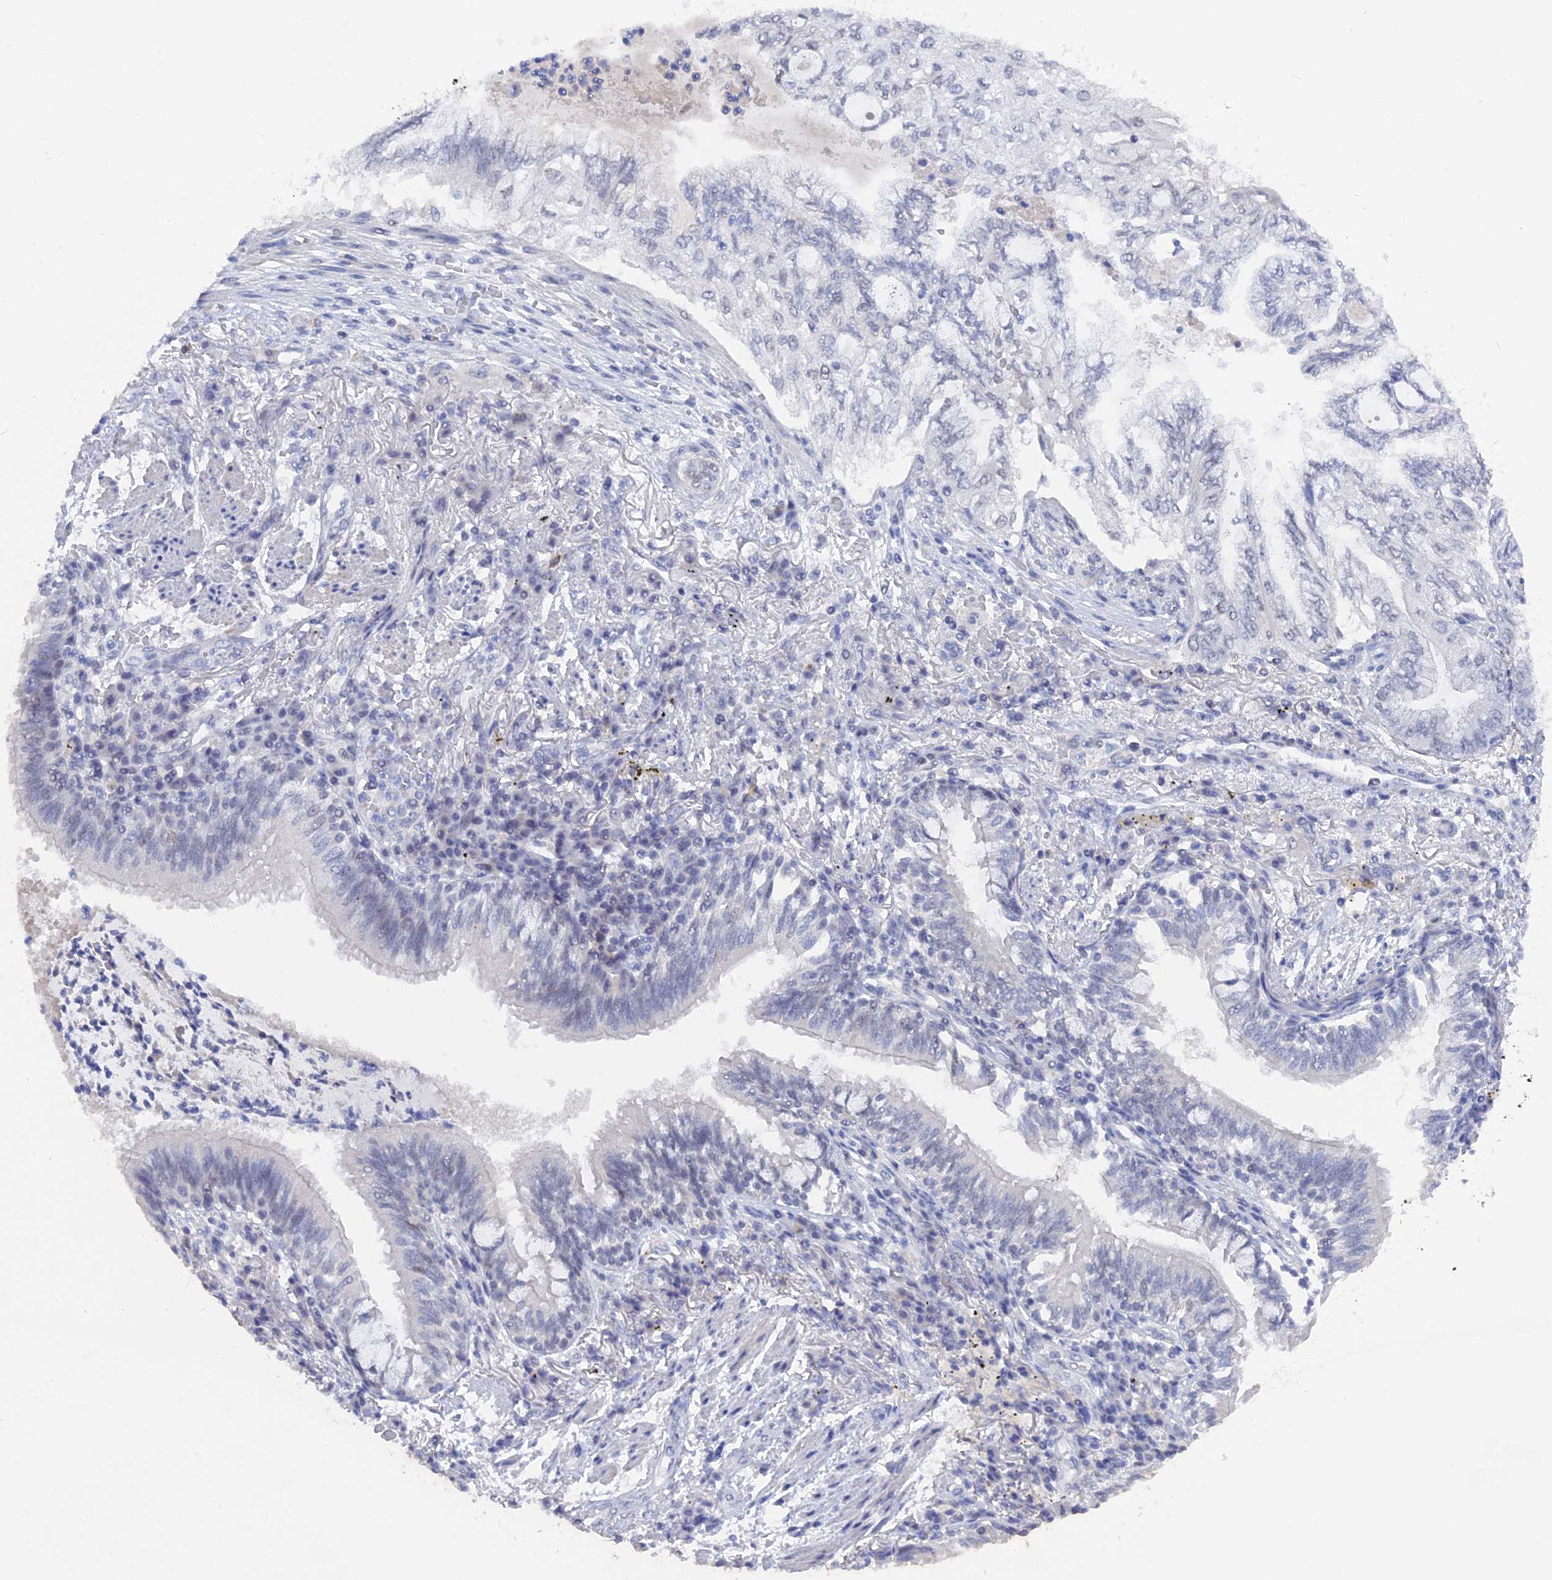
{"staining": {"intensity": "negative", "quantity": "none", "location": "none"}, "tissue": "lung cancer", "cell_type": "Tumor cells", "image_type": "cancer", "snomed": [{"axis": "morphology", "description": "Adenocarcinoma, NOS"}, {"axis": "topography", "description": "Lung"}], "caption": "This is a photomicrograph of IHC staining of adenocarcinoma (lung), which shows no staining in tumor cells.", "gene": "BRD2", "patient": {"sex": "female", "age": 70}}